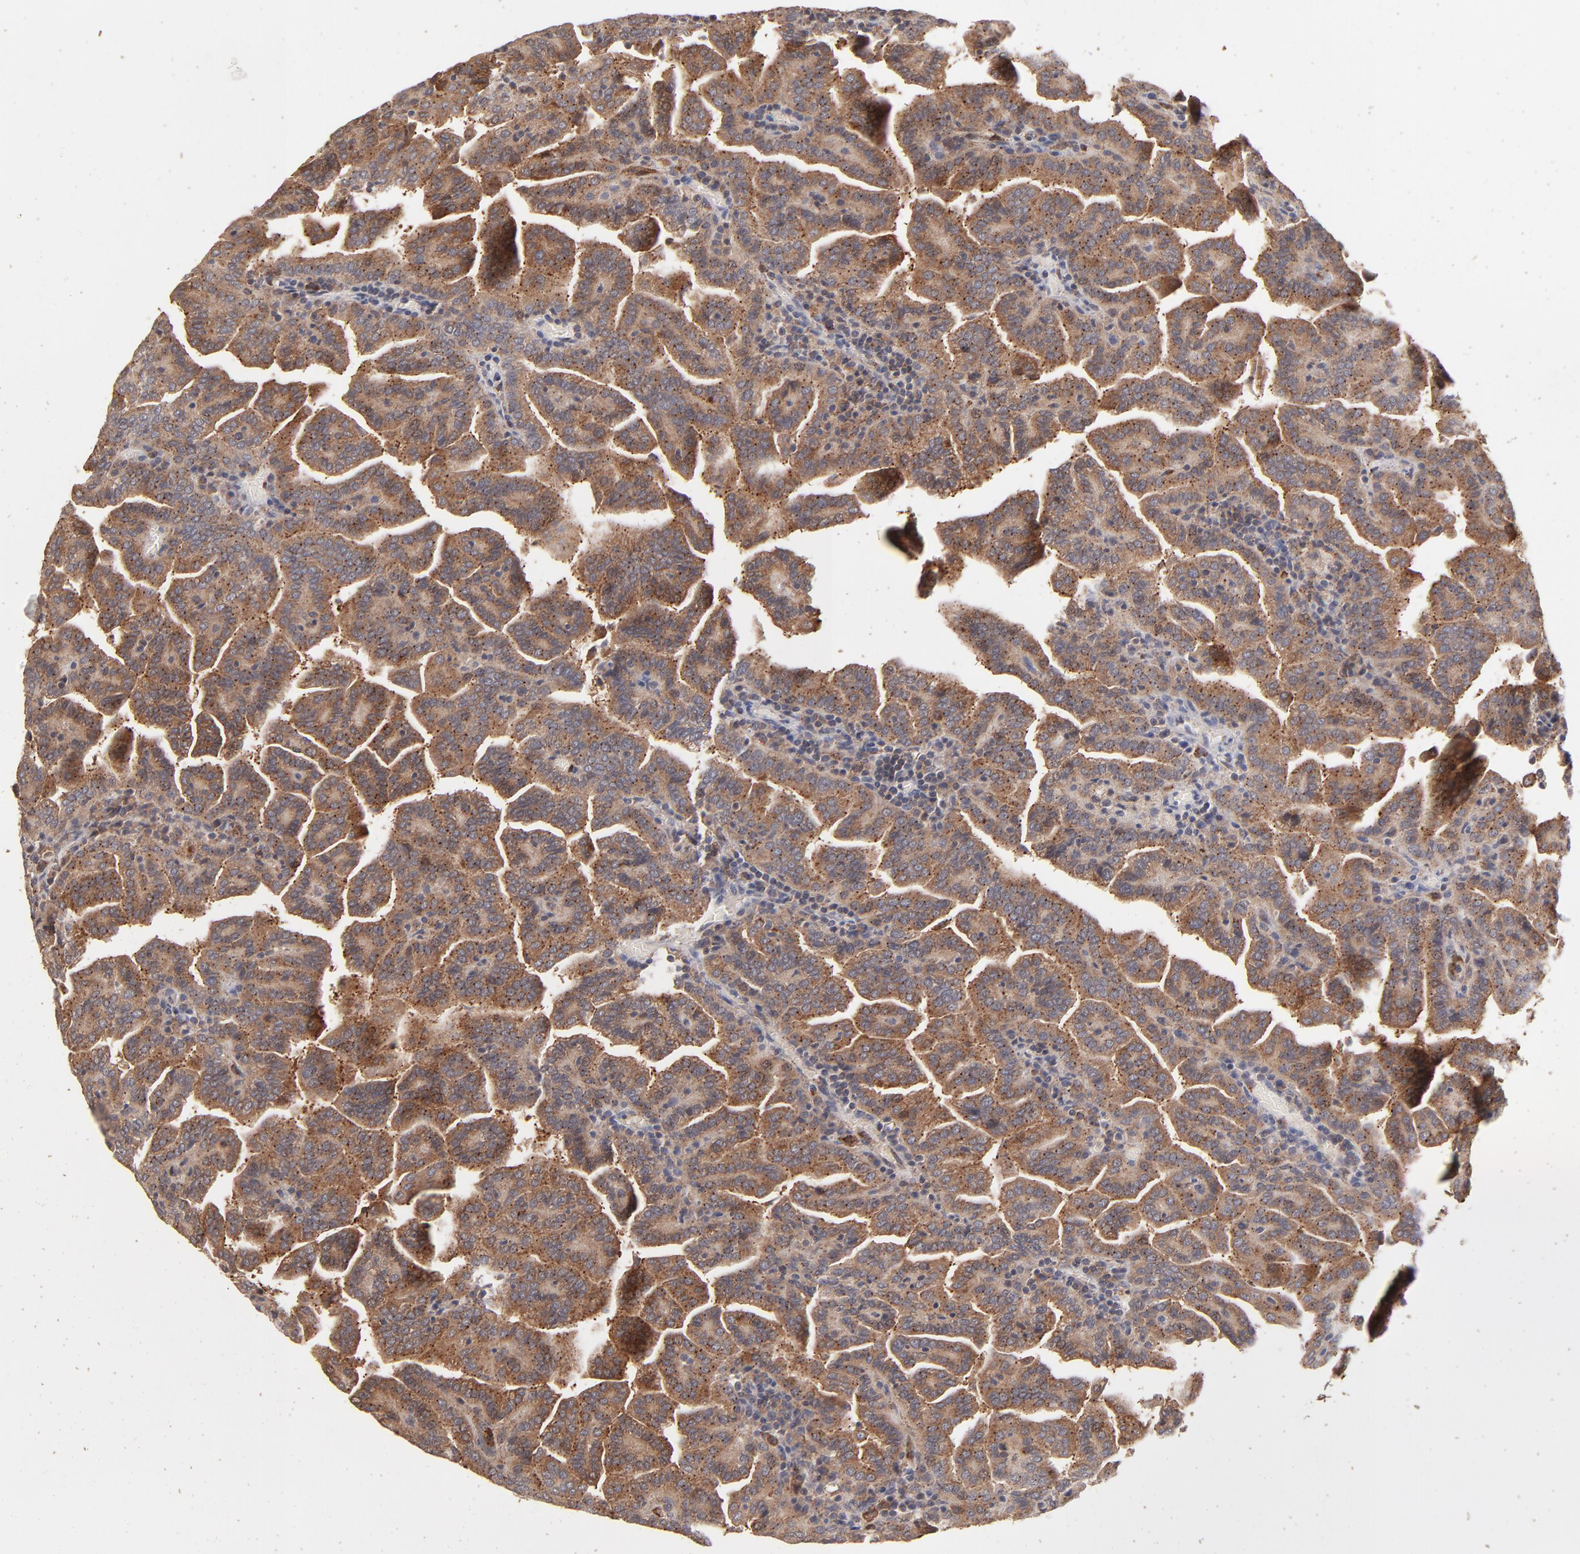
{"staining": {"intensity": "moderate", "quantity": ">75%", "location": "cytoplasmic/membranous"}, "tissue": "renal cancer", "cell_type": "Tumor cells", "image_type": "cancer", "snomed": [{"axis": "morphology", "description": "Adenocarcinoma, NOS"}, {"axis": "topography", "description": "Kidney"}], "caption": "This image shows renal cancer stained with immunohistochemistry (IHC) to label a protein in brown. The cytoplasmic/membranous of tumor cells show moderate positivity for the protein. Nuclei are counter-stained blue.", "gene": "IVNS1ABP", "patient": {"sex": "male", "age": 61}}